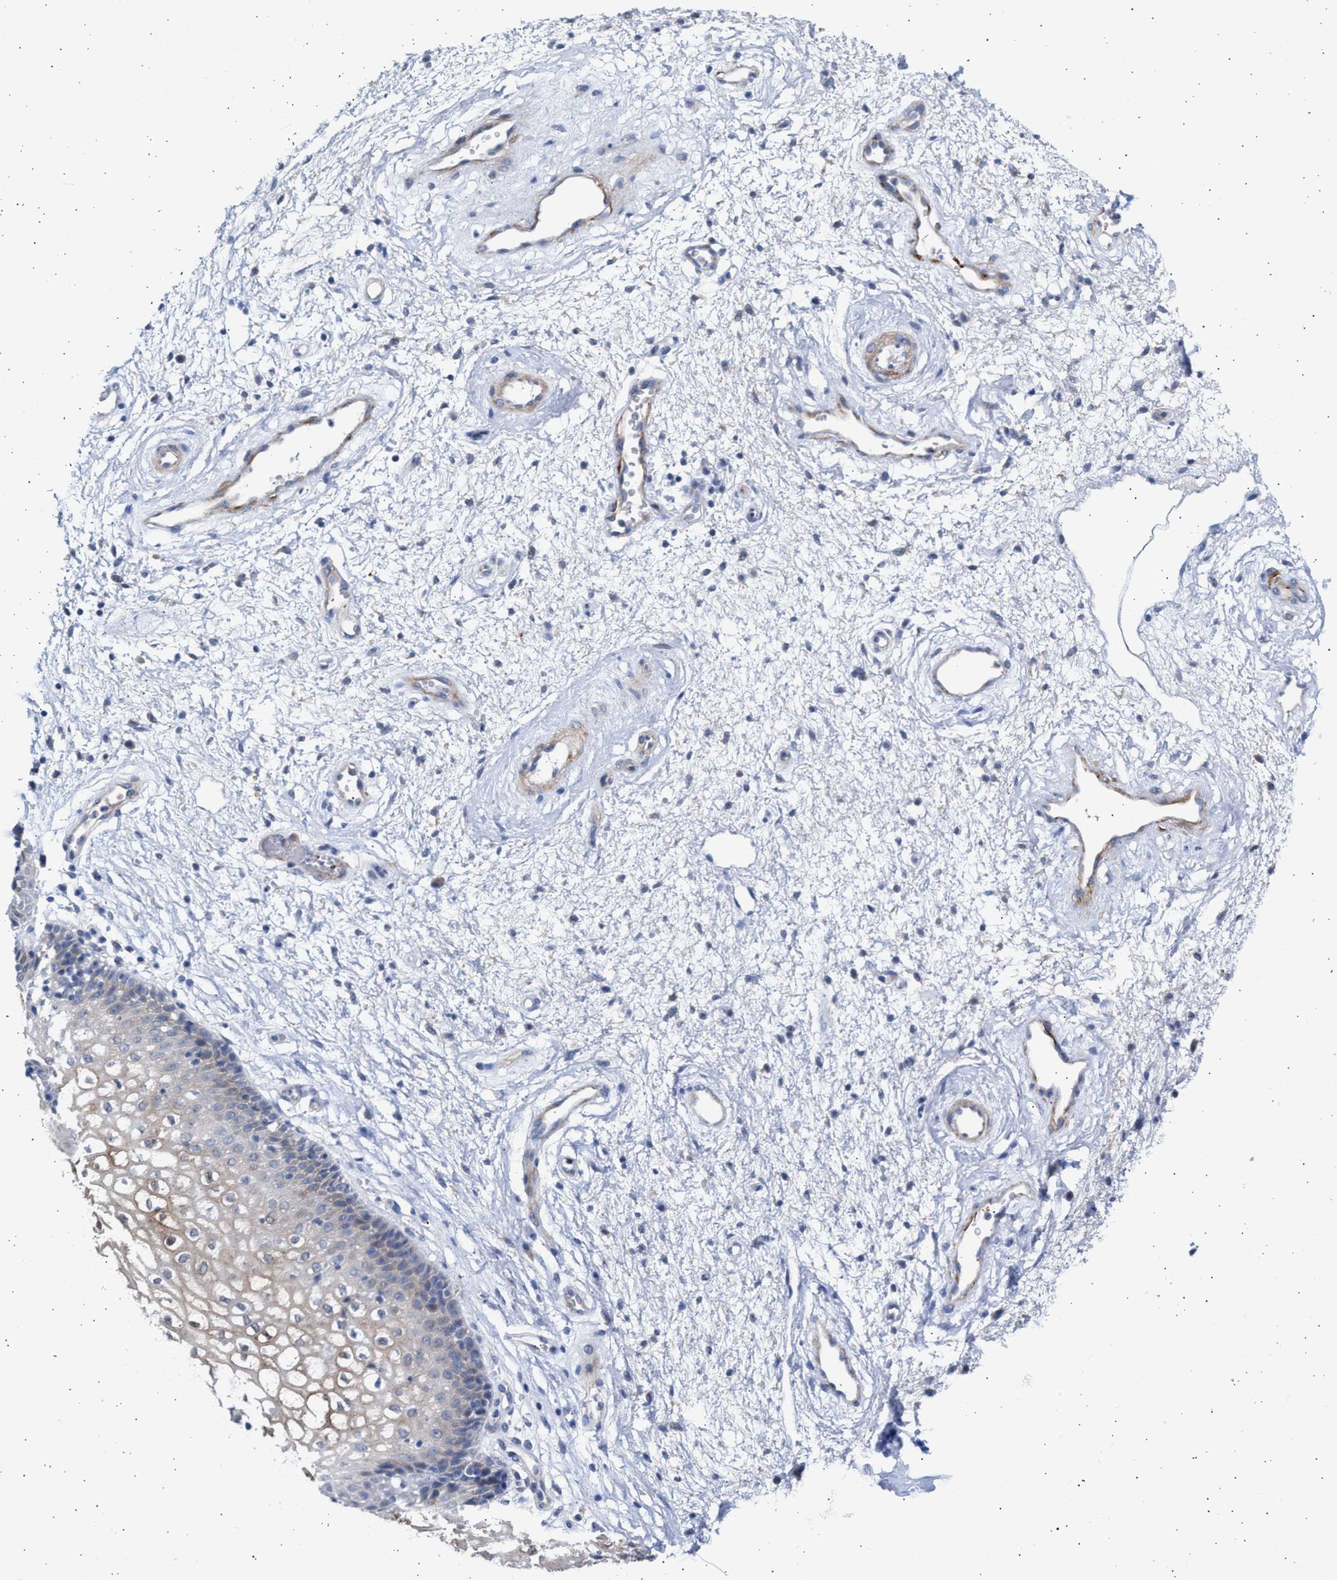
{"staining": {"intensity": "weak", "quantity": "<25%", "location": "cytoplasmic/membranous"}, "tissue": "vagina", "cell_type": "Squamous epithelial cells", "image_type": "normal", "snomed": [{"axis": "morphology", "description": "Normal tissue, NOS"}, {"axis": "topography", "description": "Vagina"}], "caption": "High power microscopy histopathology image of an IHC micrograph of unremarkable vagina, revealing no significant positivity in squamous epithelial cells.", "gene": "NBR1", "patient": {"sex": "female", "age": 34}}